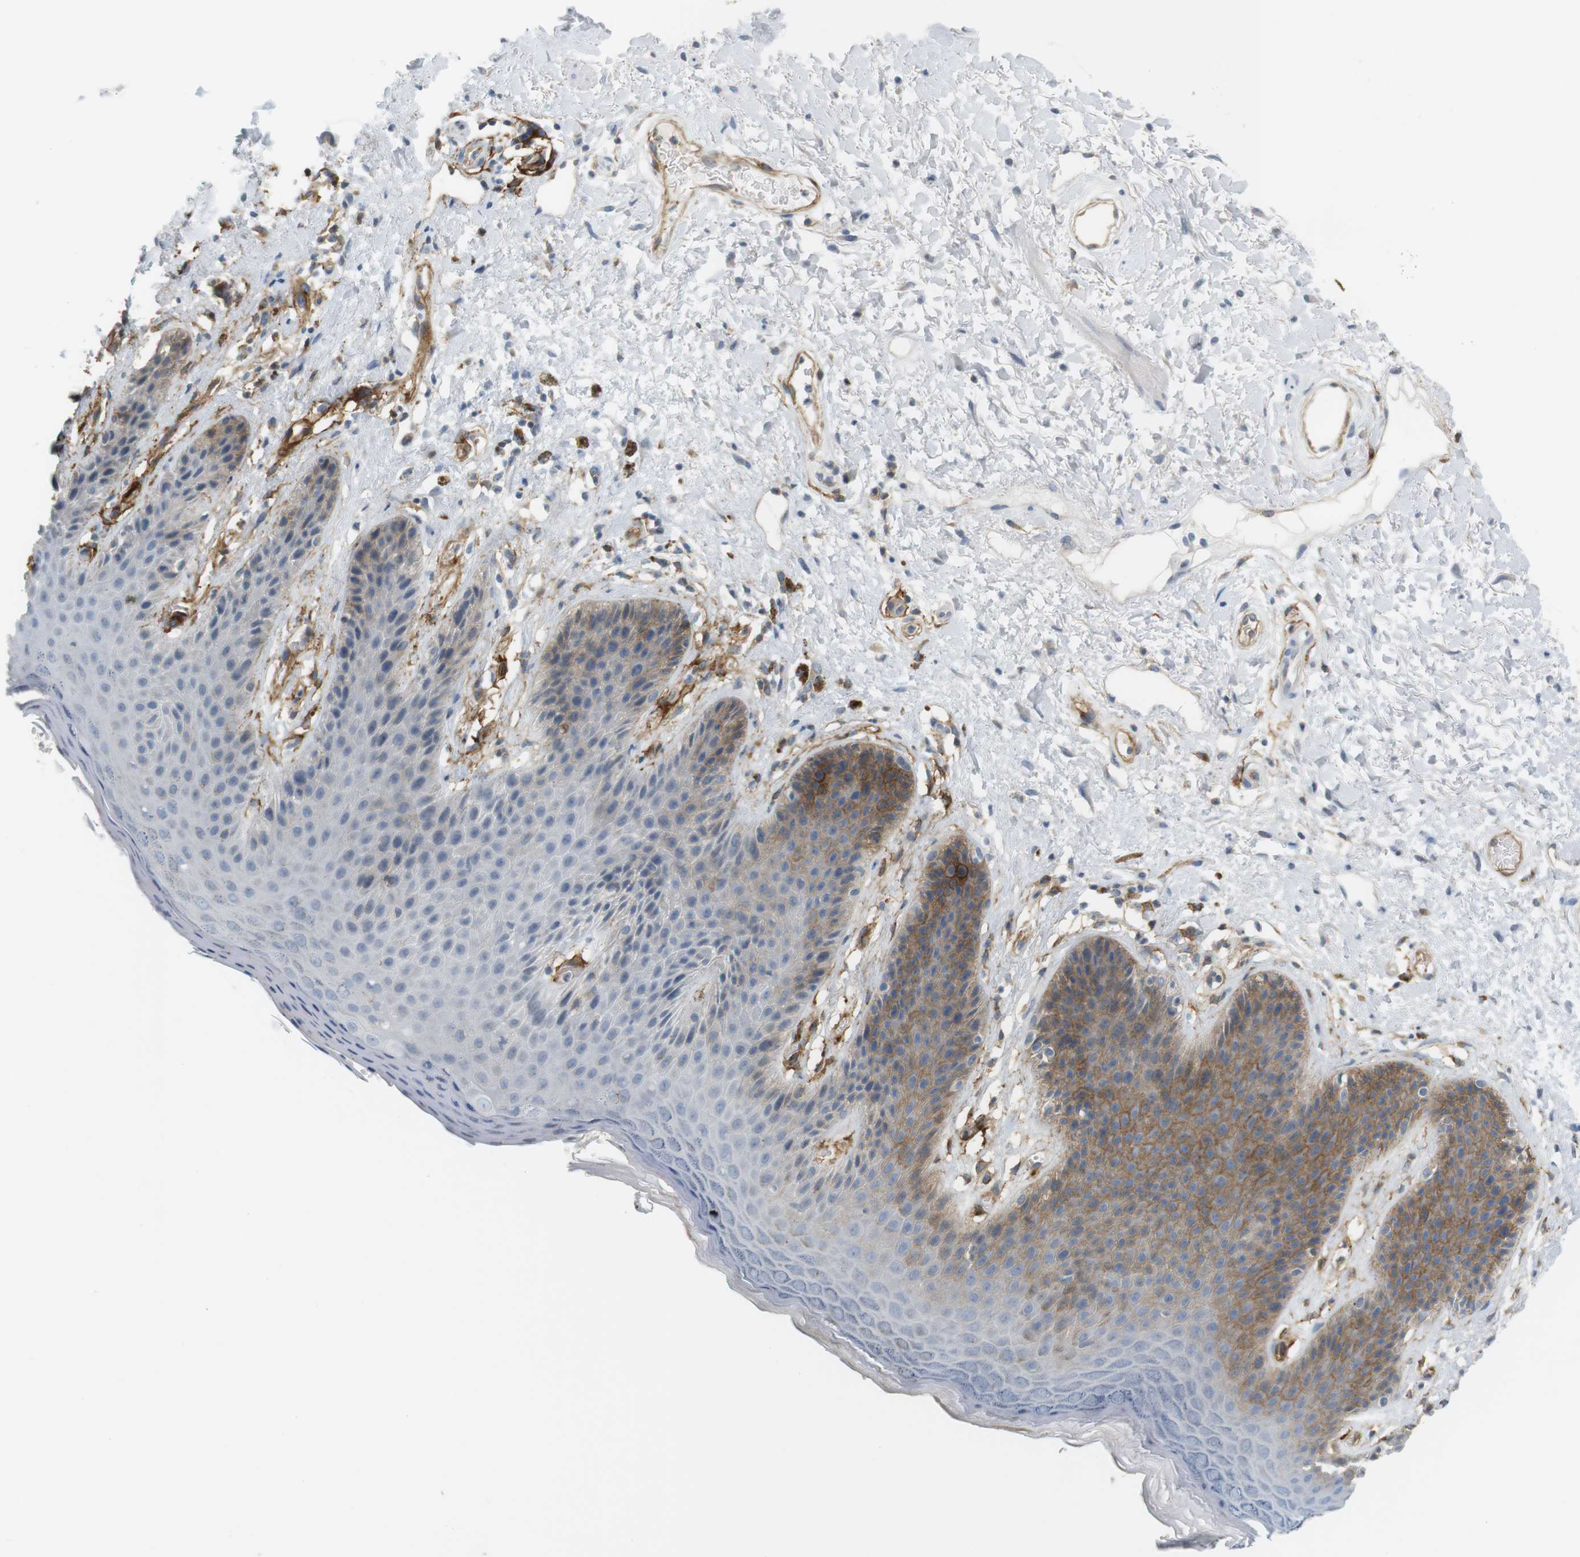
{"staining": {"intensity": "moderate", "quantity": "<25%", "location": "cytoplasmic/membranous"}, "tissue": "skin", "cell_type": "Epidermal cells", "image_type": "normal", "snomed": [{"axis": "morphology", "description": "Normal tissue, NOS"}, {"axis": "topography", "description": "Anal"}], "caption": "Moderate cytoplasmic/membranous staining for a protein is identified in about <25% of epidermal cells of normal skin using IHC.", "gene": "F2R", "patient": {"sex": "female", "age": 46}}